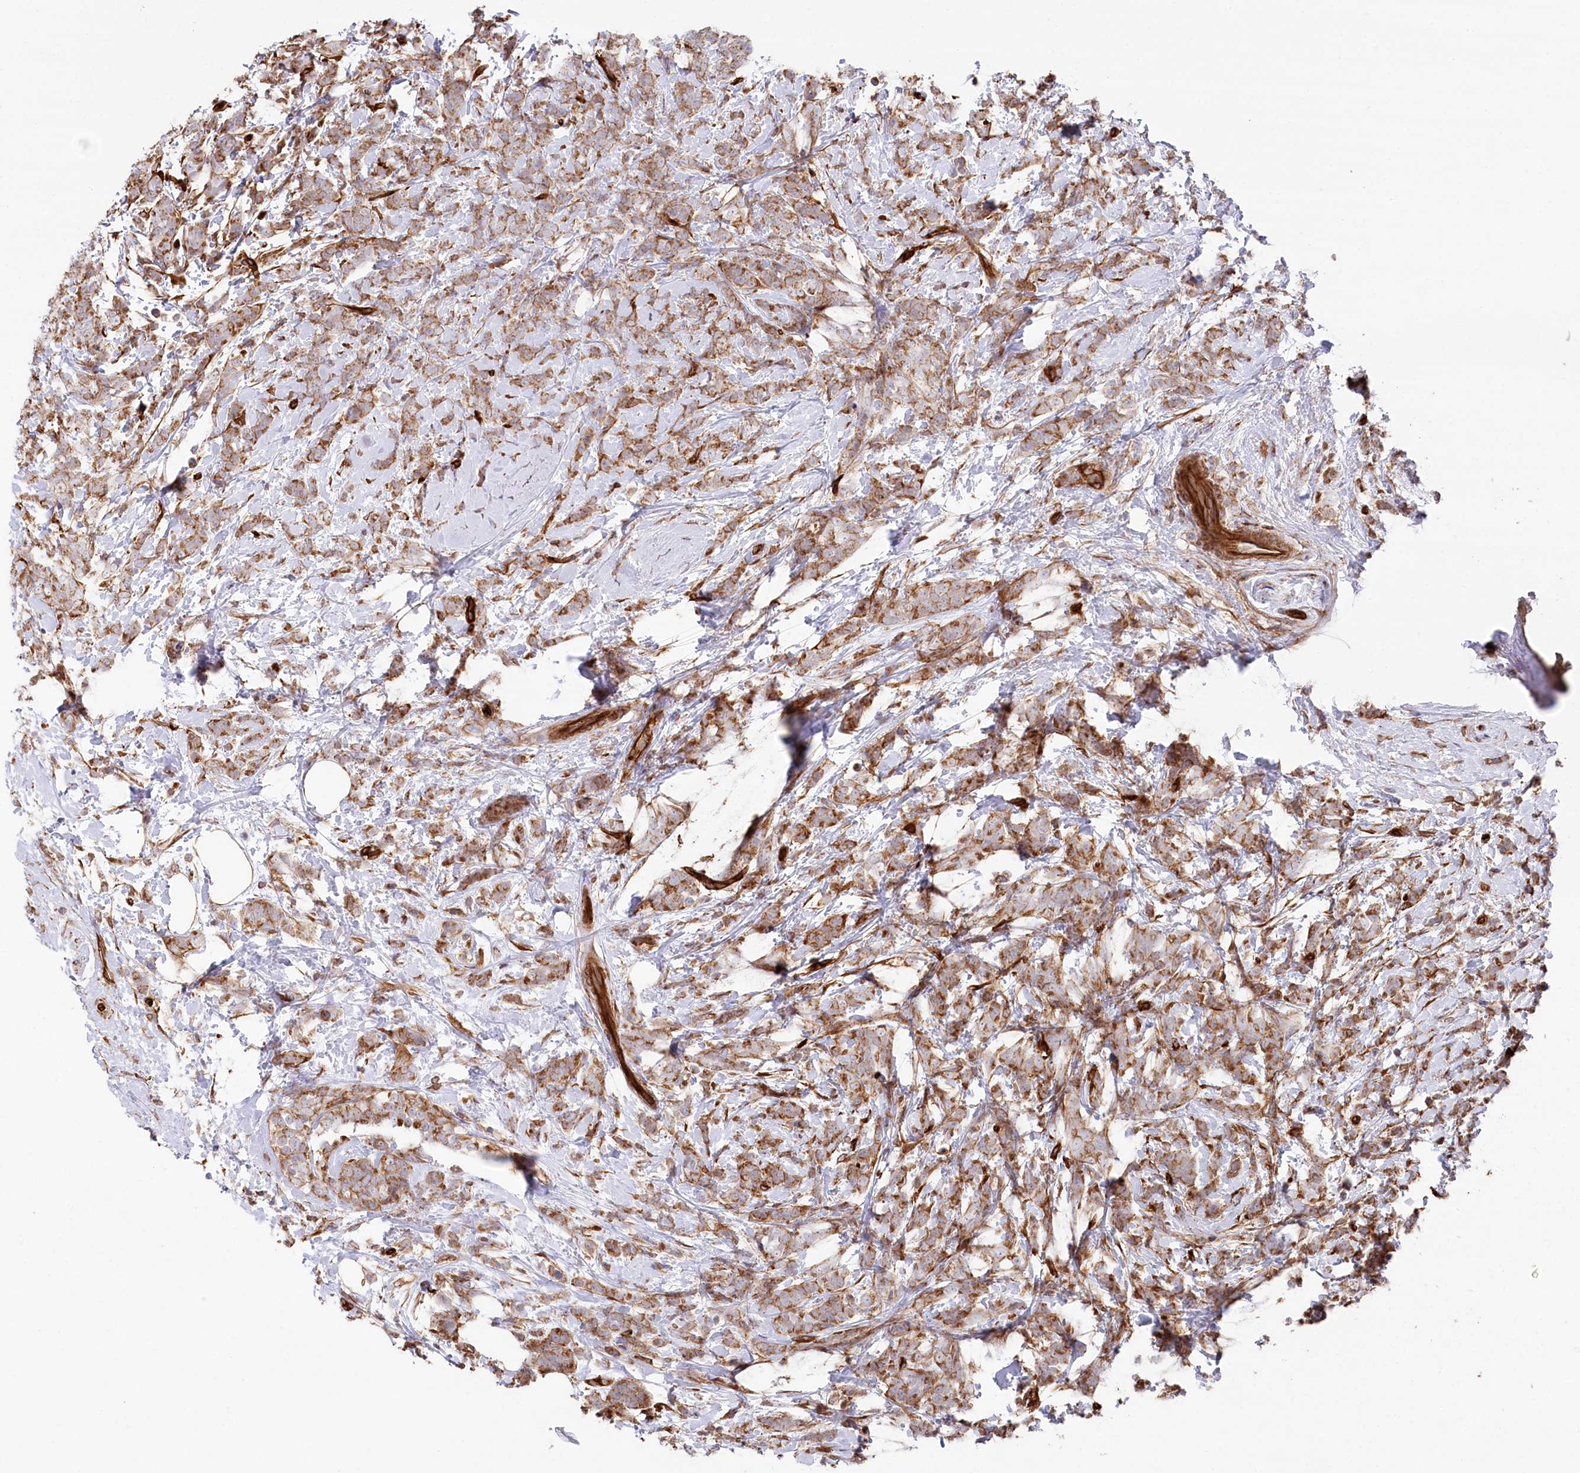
{"staining": {"intensity": "moderate", "quantity": ">75%", "location": "cytoplasmic/membranous"}, "tissue": "breast cancer", "cell_type": "Tumor cells", "image_type": "cancer", "snomed": [{"axis": "morphology", "description": "Lobular carcinoma"}, {"axis": "topography", "description": "Breast"}], "caption": "Breast lobular carcinoma stained with a brown dye exhibits moderate cytoplasmic/membranous positive positivity in approximately >75% of tumor cells.", "gene": "MTPAP", "patient": {"sex": "female", "age": 58}}